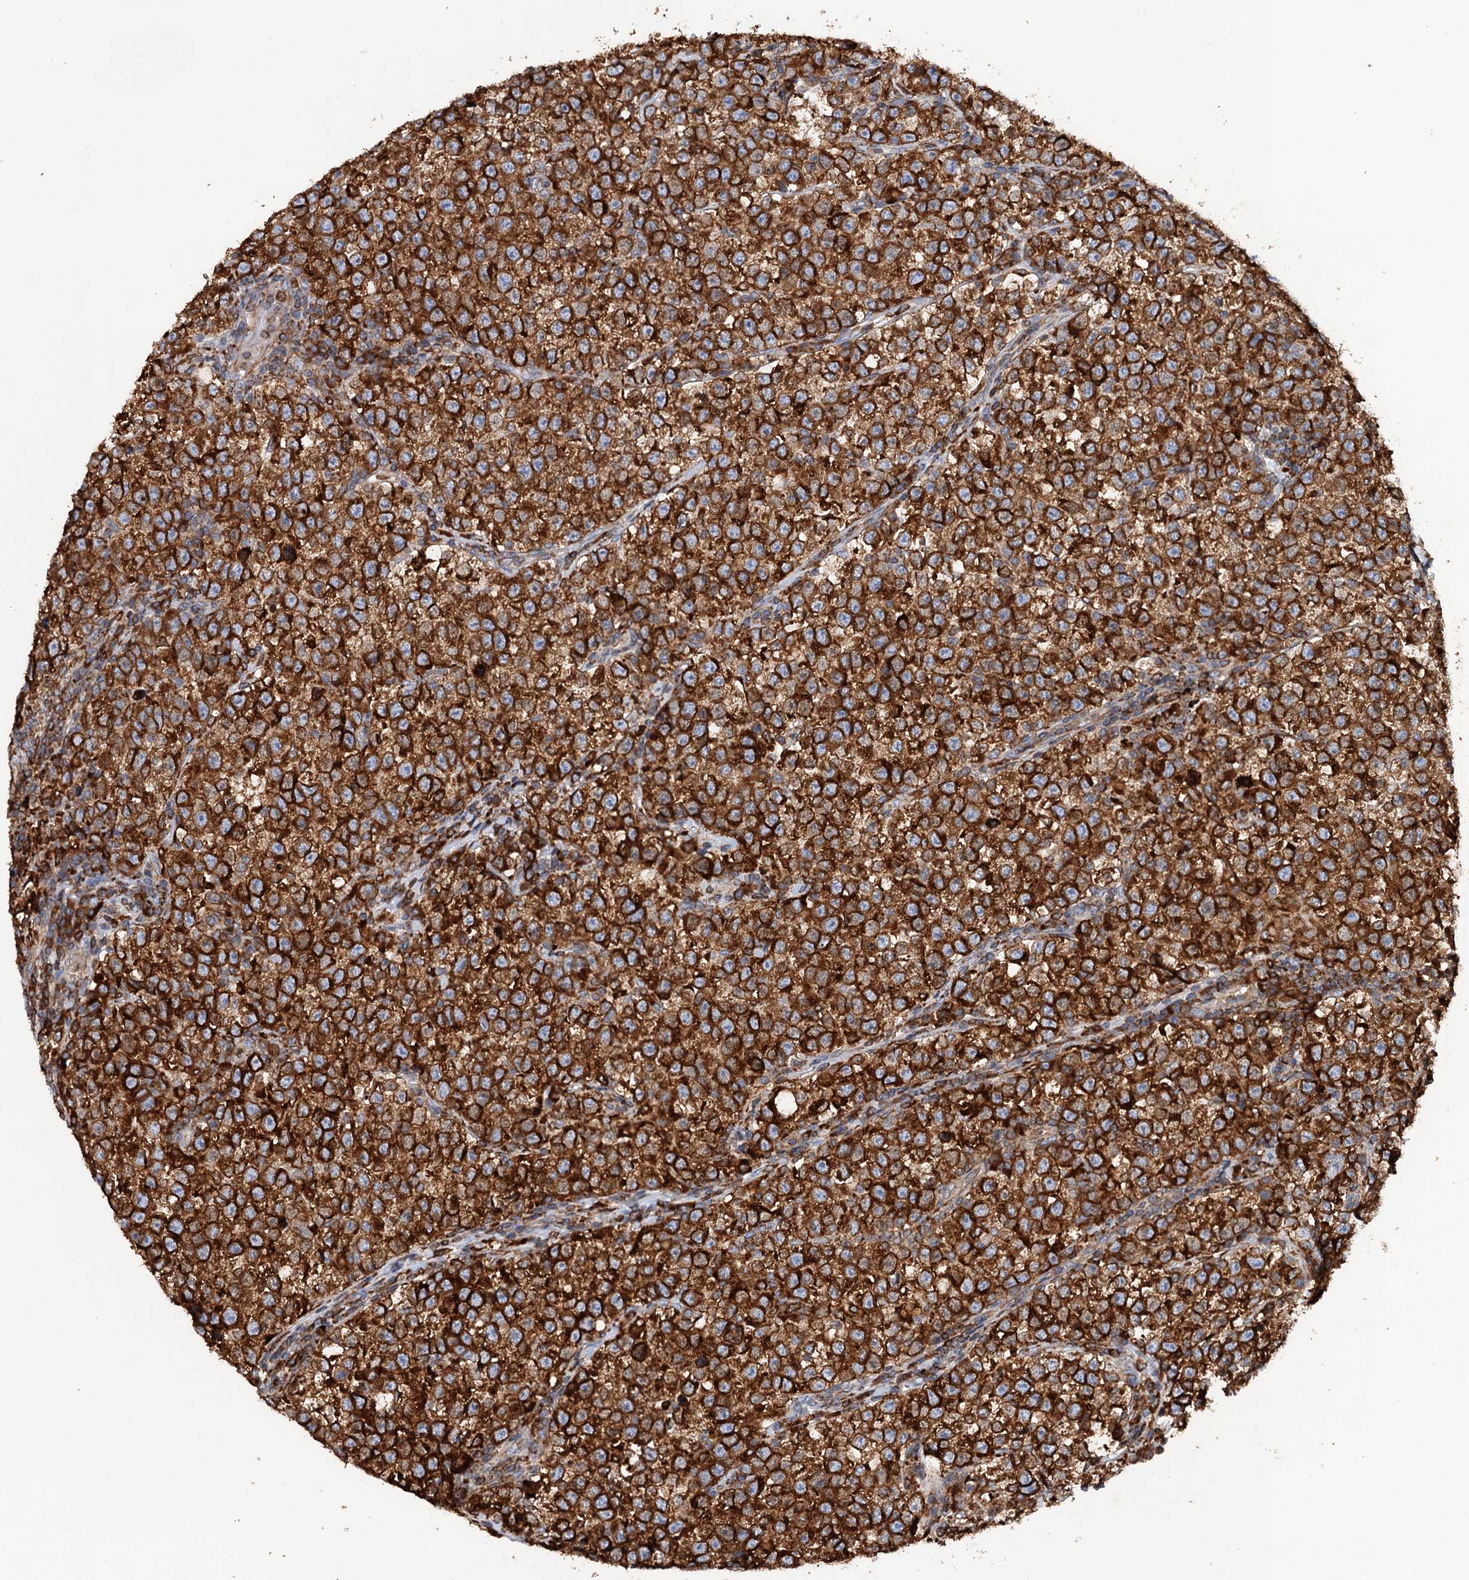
{"staining": {"intensity": "strong", "quantity": ">75%", "location": "cytoplasmic/membranous"}, "tissue": "testis cancer", "cell_type": "Tumor cells", "image_type": "cancer", "snomed": [{"axis": "morphology", "description": "Normal tissue, NOS"}, {"axis": "morphology", "description": "Seminoma, NOS"}, {"axis": "topography", "description": "Testis"}], "caption": "Protein staining of seminoma (testis) tissue demonstrates strong cytoplasmic/membranous staining in about >75% of tumor cells.", "gene": "ERP29", "patient": {"sex": "male", "age": 43}}